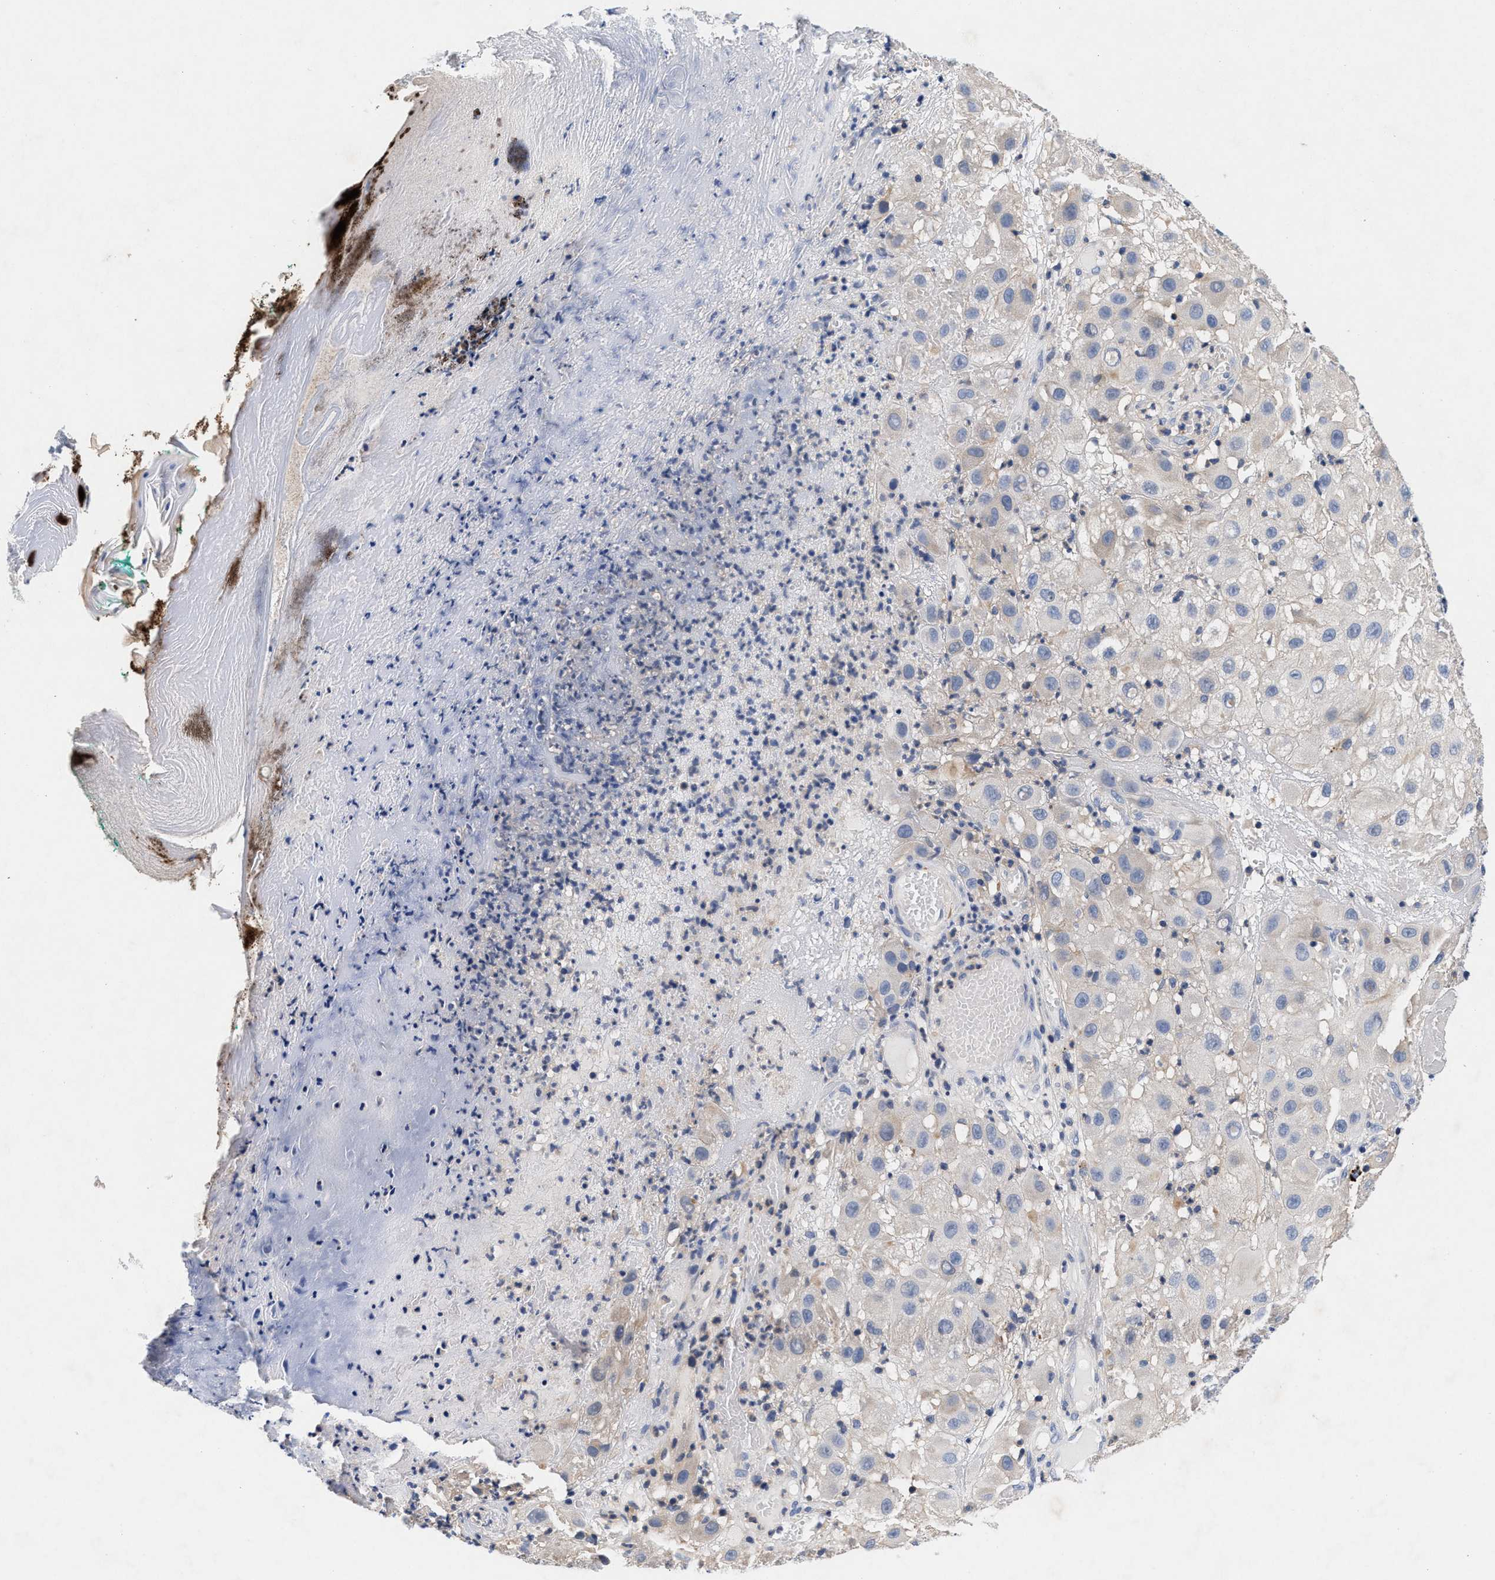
{"staining": {"intensity": "negative", "quantity": "none", "location": "none"}, "tissue": "melanoma", "cell_type": "Tumor cells", "image_type": "cancer", "snomed": [{"axis": "morphology", "description": "Malignant melanoma, NOS"}, {"axis": "topography", "description": "Skin"}], "caption": "Tumor cells are negative for brown protein staining in malignant melanoma.", "gene": "GNAI3", "patient": {"sex": "female", "age": 81}}